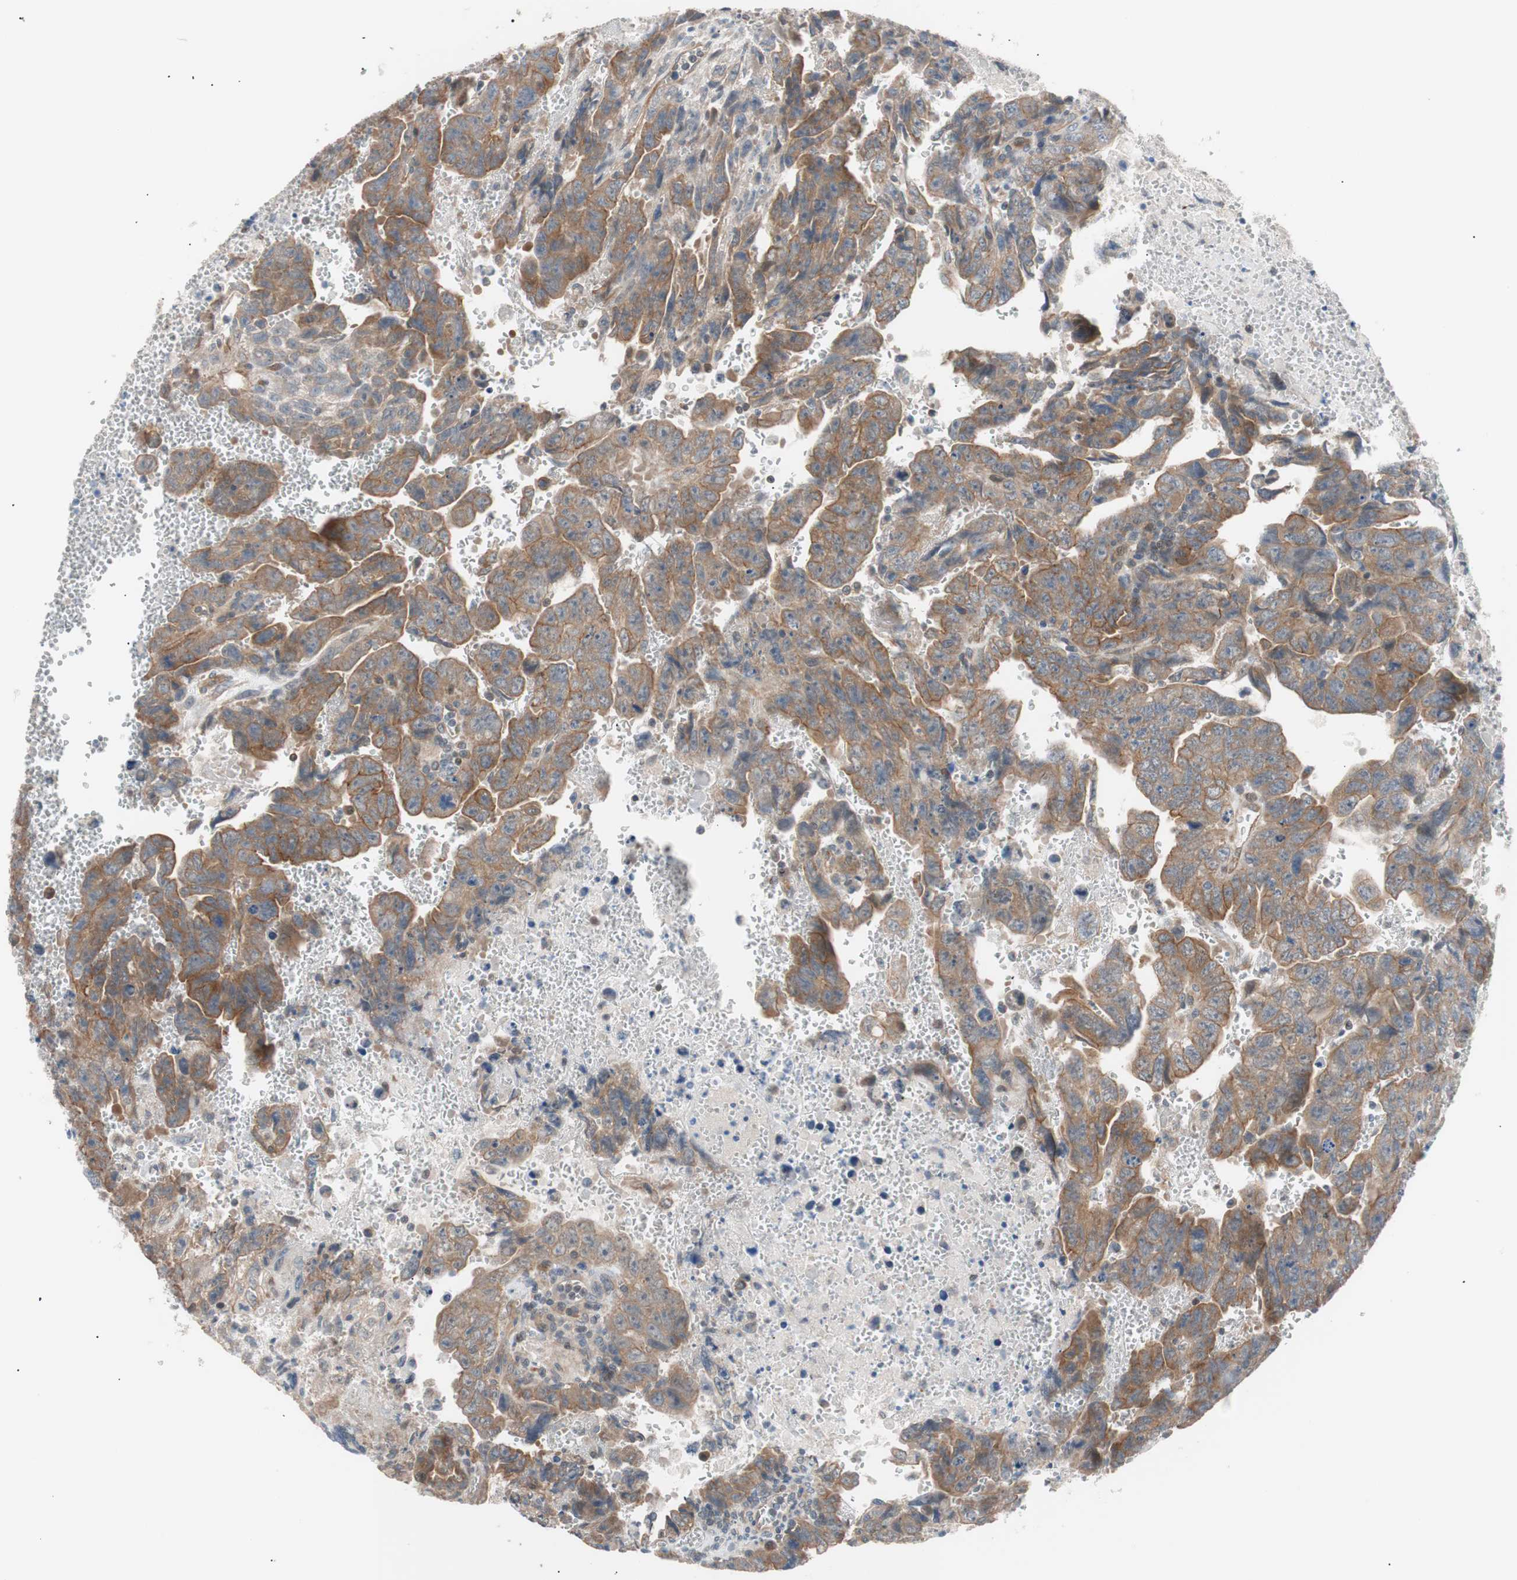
{"staining": {"intensity": "moderate", "quantity": ">75%", "location": "cytoplasmic/membranous"}, "tissue": "testis cancer", "cell_type": "Tumor cells", "image_type": "cancer", "snomed": [{"axis": "morphology", "description": "Carcinoma, Embryonal, NOS"}, {"axis": "topography", "description": "Testis"}], "caption": "A brown stain highlights moderate cytoplasmic/membranous expression of a protein in human testis cancer (embryonal carcinoma) tumor cells.", "gene": "SMG1", "patient": {"sex": "male", "age": 28}}